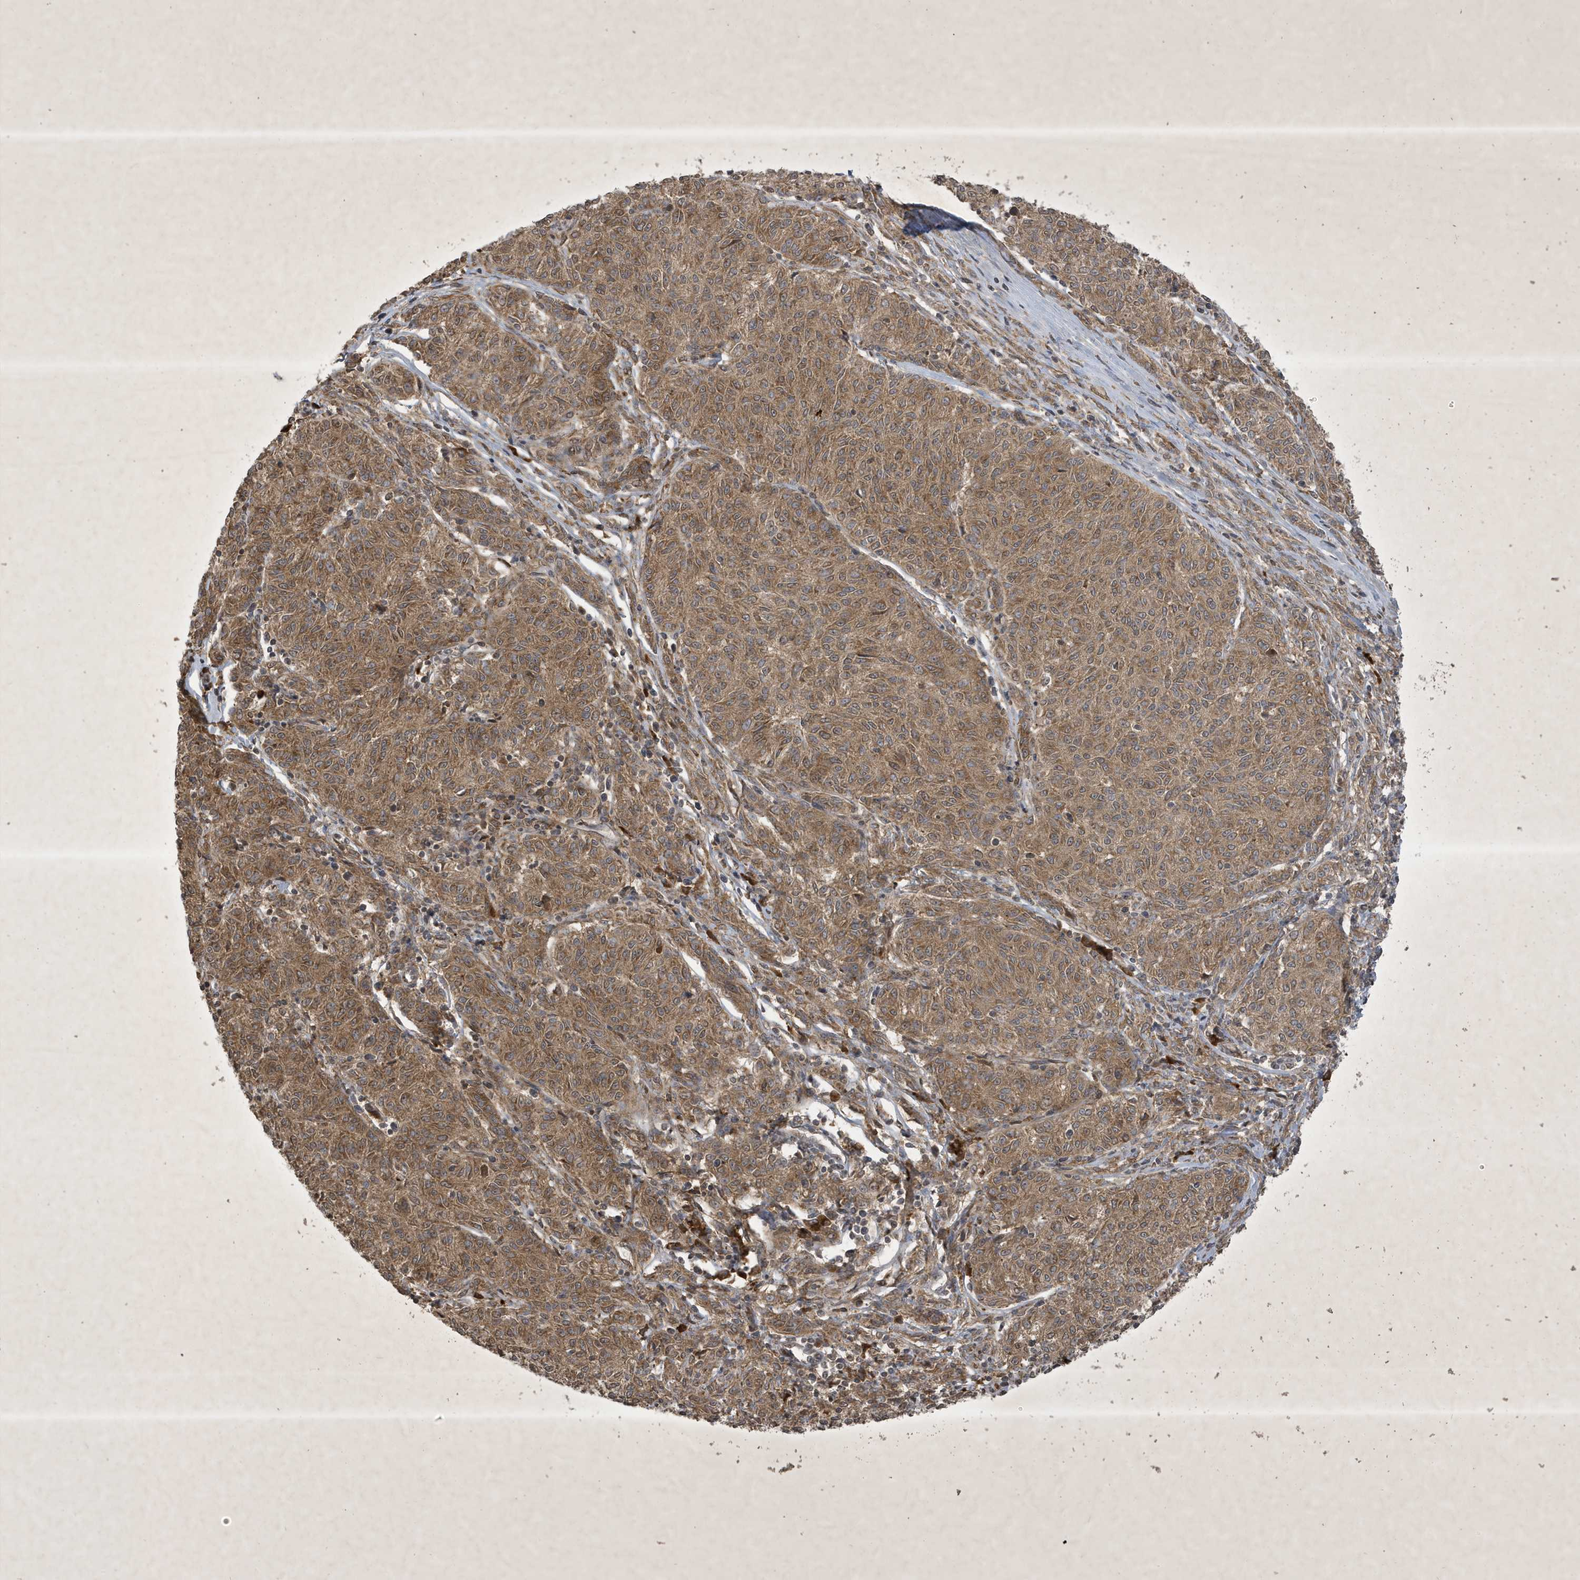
{"staining": {"intensity": "moderate", "quantity": ">75%", "location": "cytoplasmic/membranous"}, "tissue": "melanoma", "cell_type": "Tumor cells", "image_type": "cancer", "snomed": [{"axis": "morphology", "description": "Malignant melanoma, NOS"}, {"axis": "topography", "description": "Skin"}], "caption": "Protein expression analysis of human melanoma reveals moderate cytoplasmic/membranous positivity in about >75% of tumor cells.", "gene": "STX10", "patient": {"sex": "female", "age": 72}}